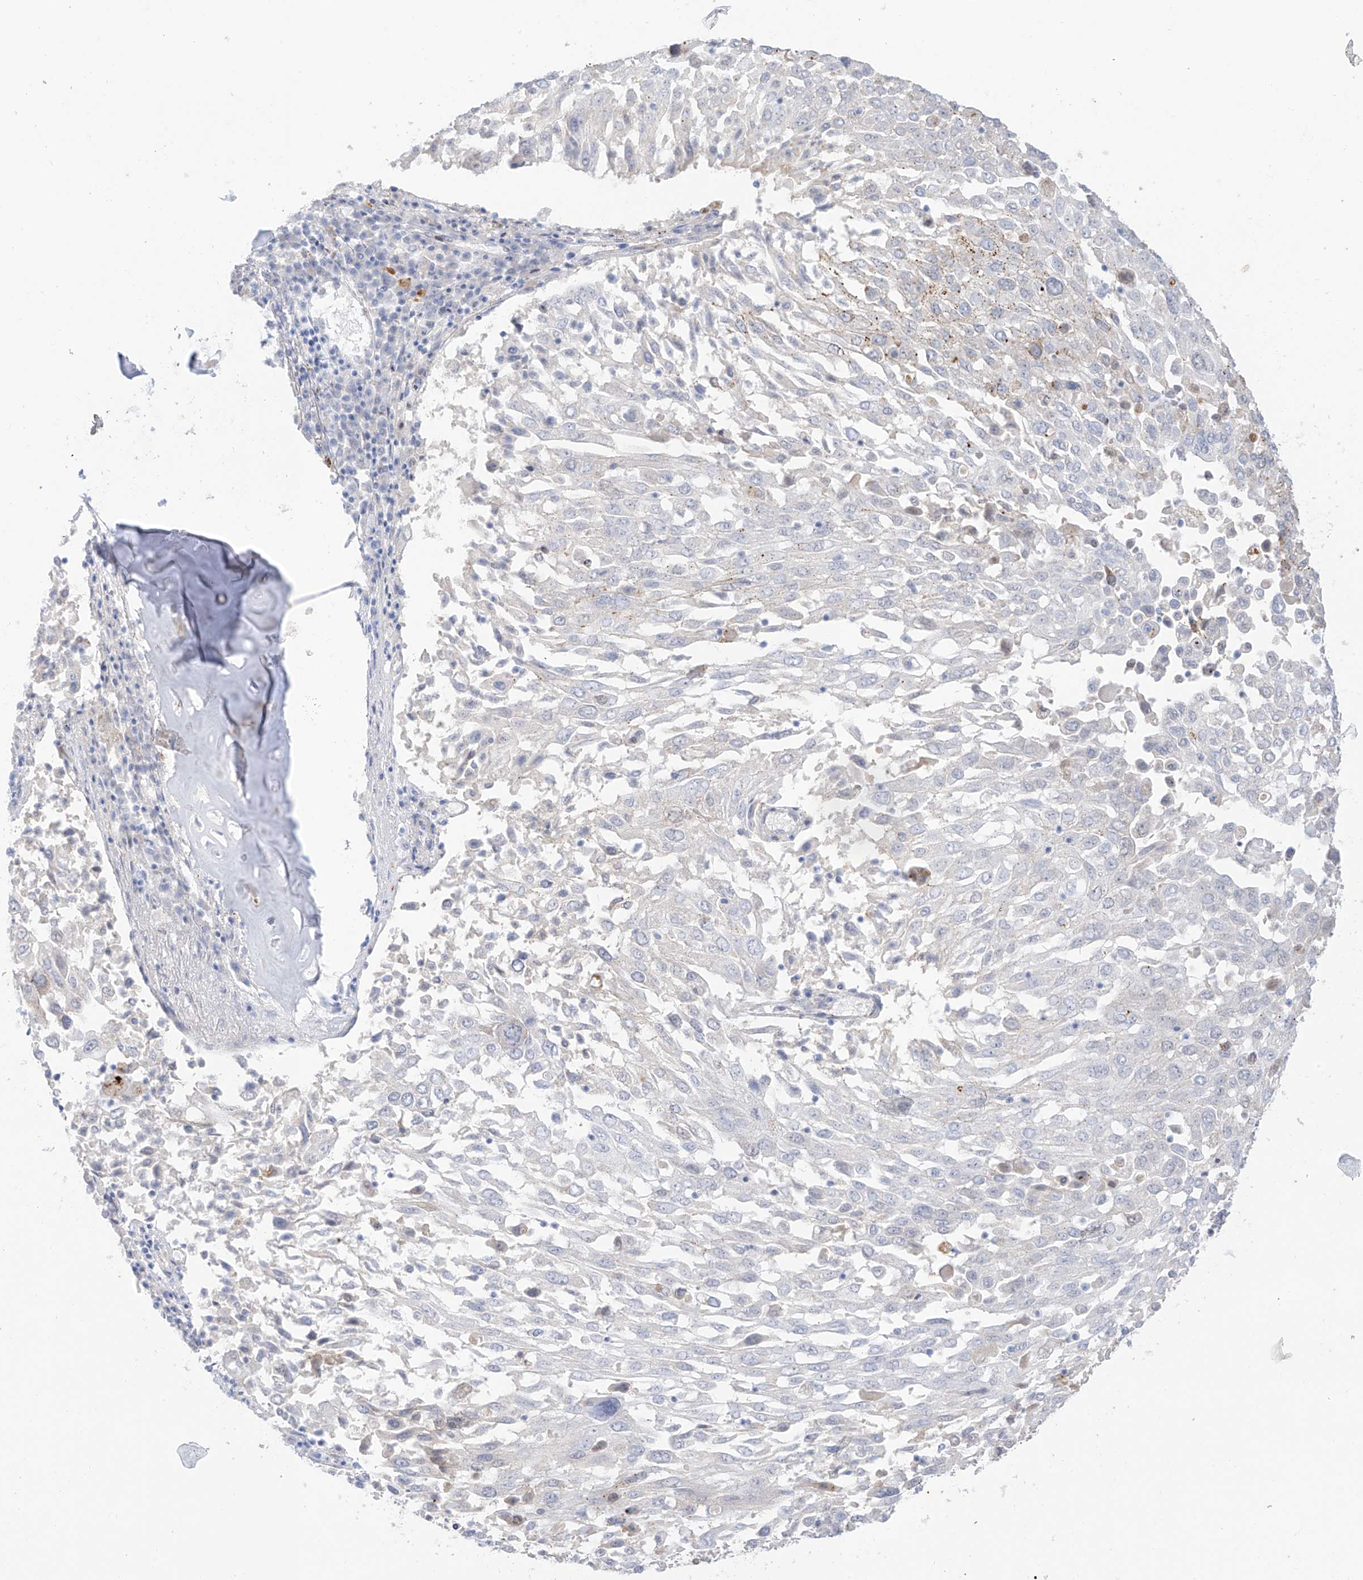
{"staining": {"intensity": "negative", "quantity": "none", "location": "none"}, "tissue": "lung cancer", "cell_type": "Tumor cells", "image_type": "cancer", "snomed": [{"axis": "morphology", "description": "Squamous cell carcinoma, NOS"}, {"axis": "topography", "description": "Lung"}], "caption": "This histopathology image is of lung cancer (squamous cell carcinoma) stained with immunohistochemistry (IHC) to label a protein in brown with the nuclei are counter-stained blue. There is no expression in tumor cells. Brightfield microscopy of immunohistochemistry stained with DAB (brown) and hematoxylin (blue), captured at high magnification.", "gene": "PSPH", "patient": {"sex": "male", "age": 65}}